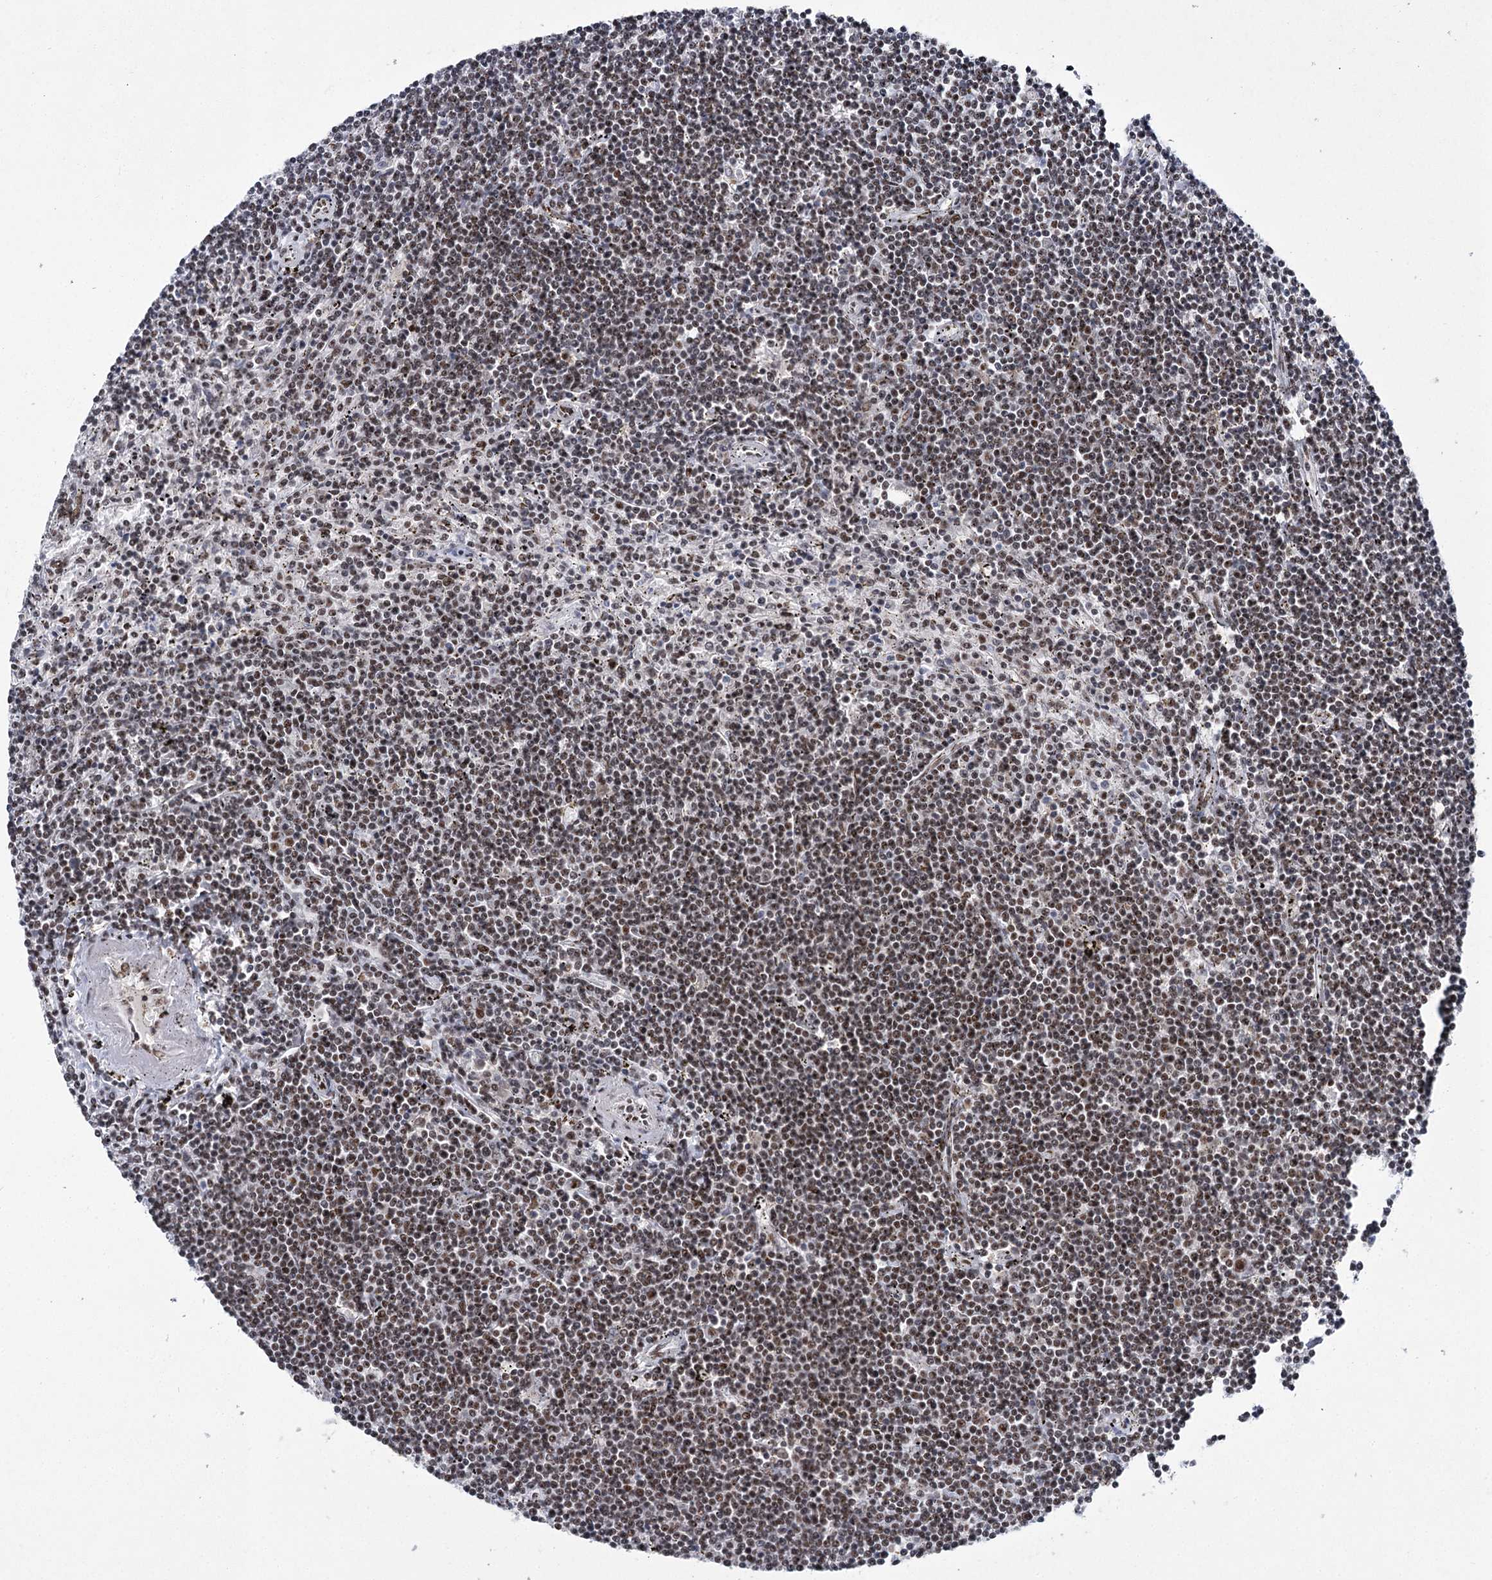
{"staining": {"intensity": "moderate", "quantity": "25%-75%", "location": "nuclear"}, "tissue": "lymphoma", "cell_type": "Tumor cells", "image_type": "cancer", "snomed": [{"axis": "morphology", "description": "Malignant lymphoma, non-Hodgkin's type, Low grade"}, {"axis": "topography", "description": "Spleen"}], "caption": "A micrograph of lymphoma stained for a protein exhibits moderate nuclear brown staining in tumor cells.", "gene": "SCAF8", "patient": {"sex": "male", "age": 76}}